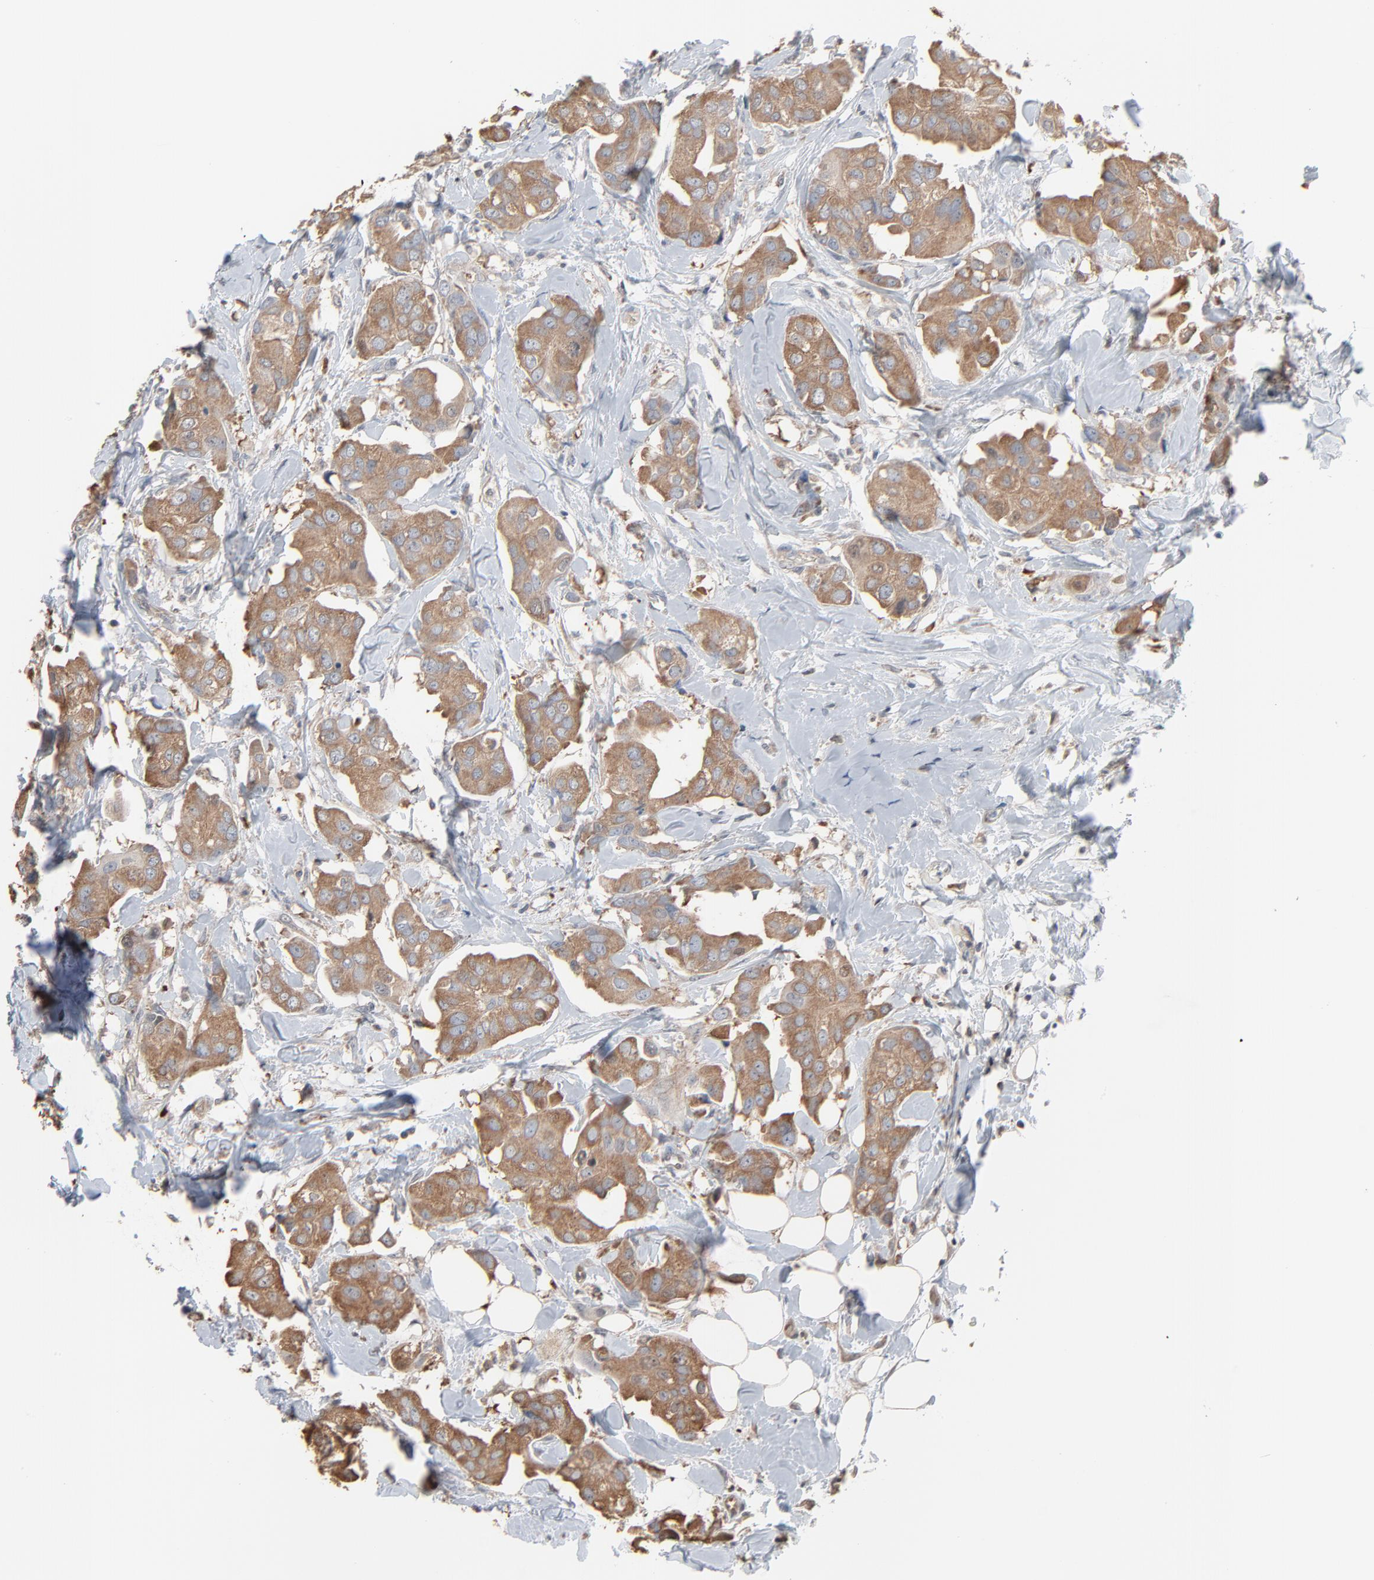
{"staining": {"intensity": "moderate", "quantity": ">75%", "location": "cytoplasmic/membranous"}, "tissue": "breast cancer", "cell_type": "Tumor cells", "image_type": "cancer", "snomed": [{"axis": "morphology", "description": "Duct carcinoma"}, {"axis": "topography", "description": "Breast"}], "caption": "A brown stain shows moderate cytoplasmic/membranous expression of a protein in breast intraductal carcinoma tumor cells. (DAB IHC with brightfield microscopy, high magnification).", "gene": "CCT5", "patient": {"sex": "female", "age": 40}}